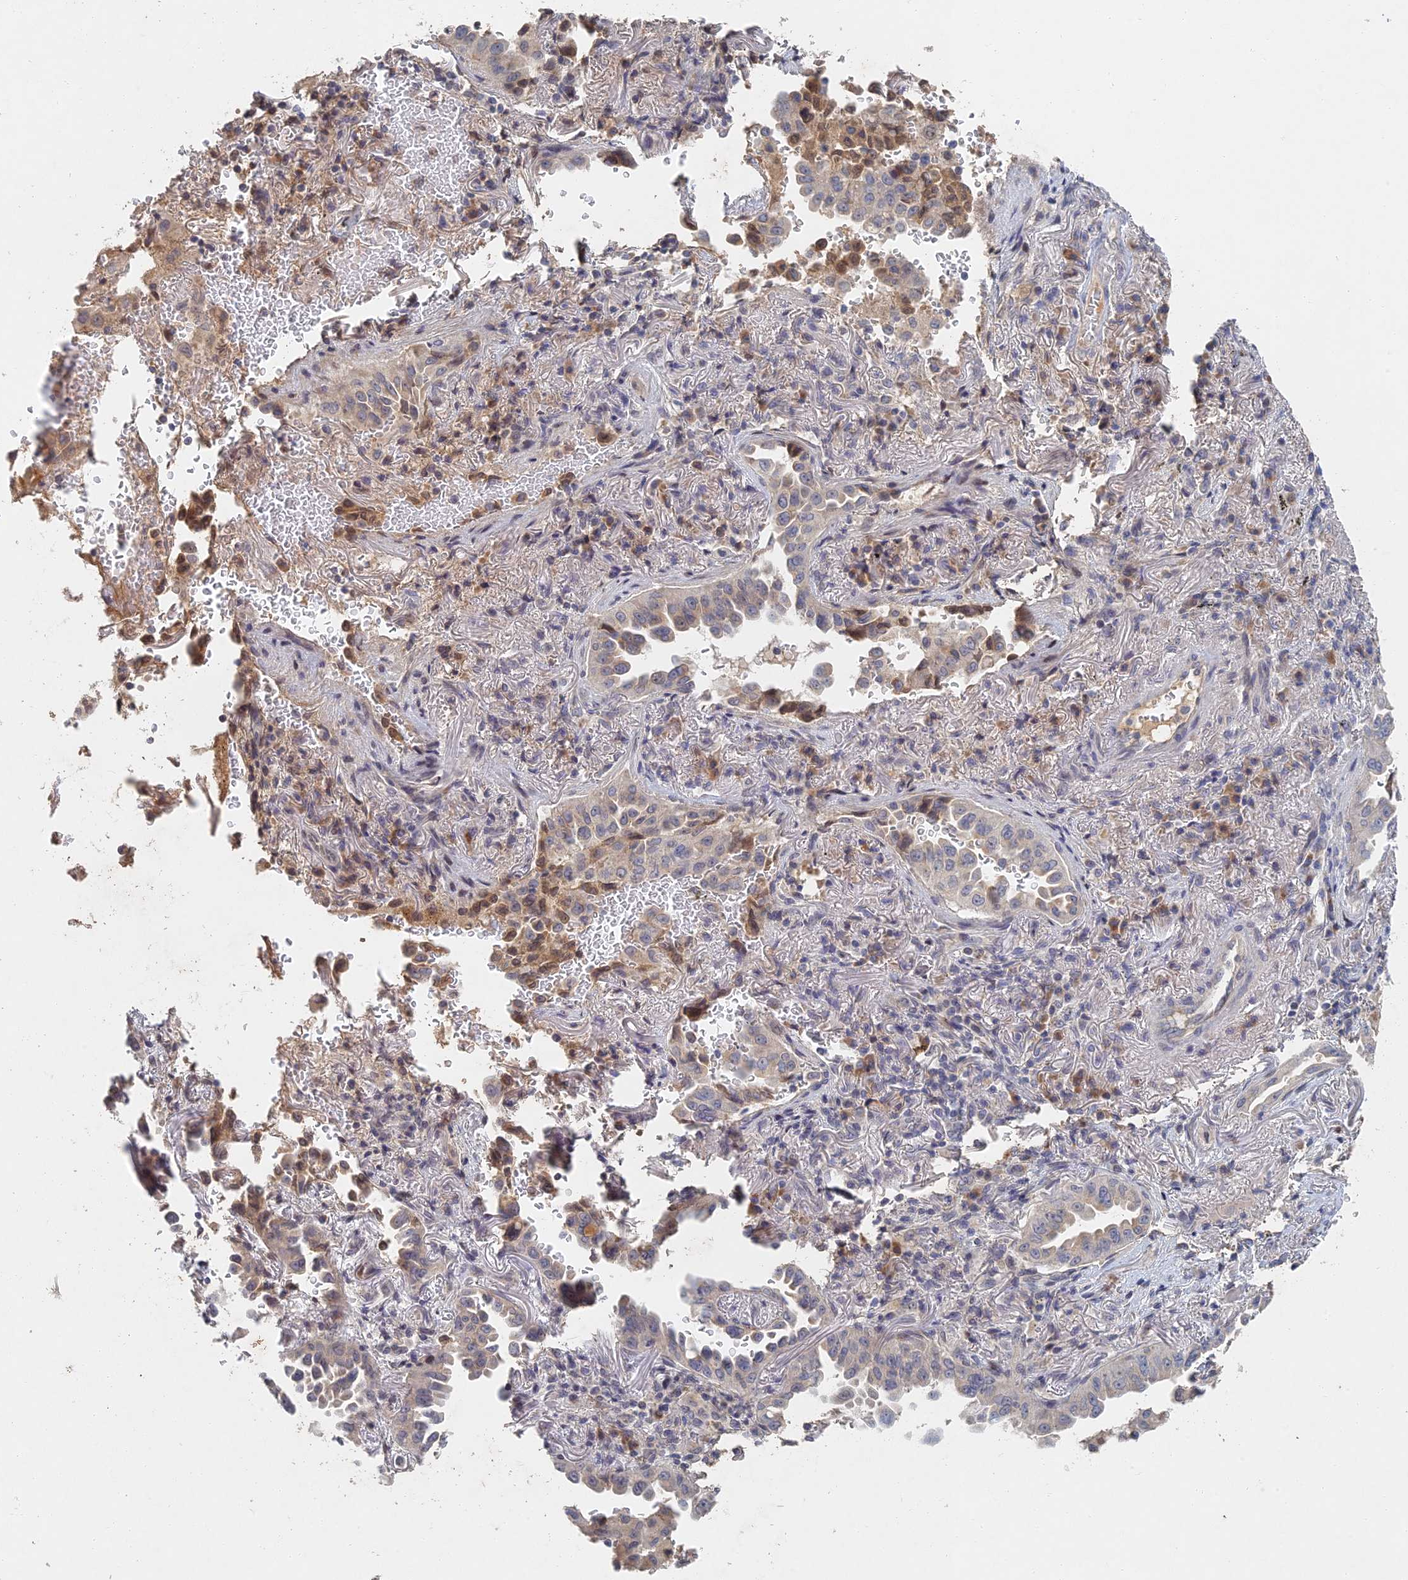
{"staining": {"intensity": "negative", "quantity": "none", "location": "none"}, "tissue": "lung cancer", "cell_type": "Tumor cells", "image_type": "cancer", "snomed": [{"axis": "morphology", "description": "Adenocarcinoma, NOS"}, {"axis": "topography", "description": "Lung"}], "caption": "High power microscopy histopathology image of an immunohistochemistry photomicrograph of lung cancer, revealing no significant expression in tumor cells.", "gene": "GNA15", "patient": {"sex": "female", "age": 69}}